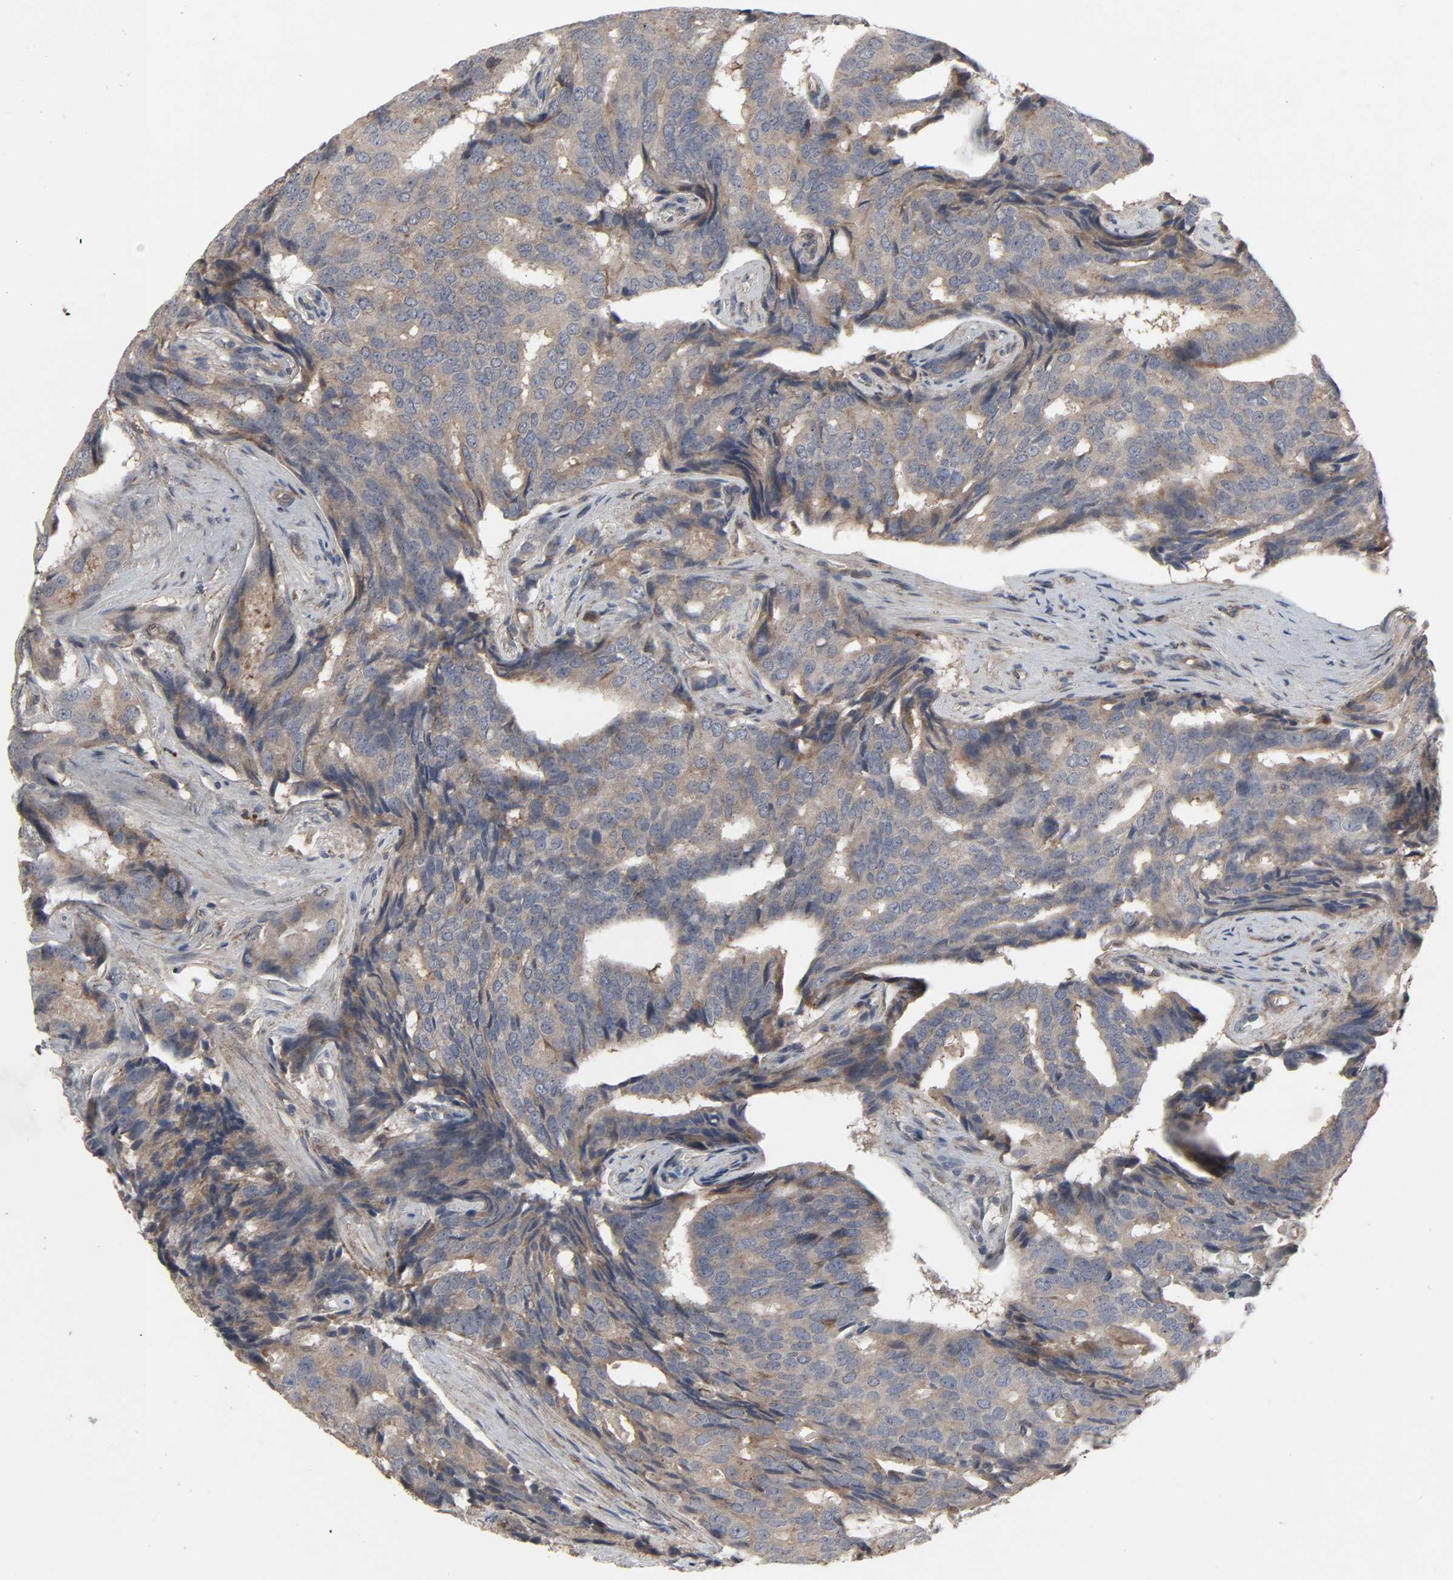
{"staining": {"intensity": "moderate", "quantity": ">75%", "location": "cytoplasmic/membranous"}, "tissue": "prostate cancer", "cell_type": "Tumor cells", "image_type": "cancer", "snomed": [{"axis": "morphology", "description": "Adenocarcinoma, High grade"}, {"axis": "topography", "description": "Prostate"}], "caption": "Brown immunohistochemical staining in prostate cancer displays moderate cytoplasmic/membranous positivity in approximately >75% of tumor cells. (brown staining indicates protein expression, while blue staining denotes nuclei).", "gene": "ADCY4", "patient": {"sex": "male", "age": 58}}